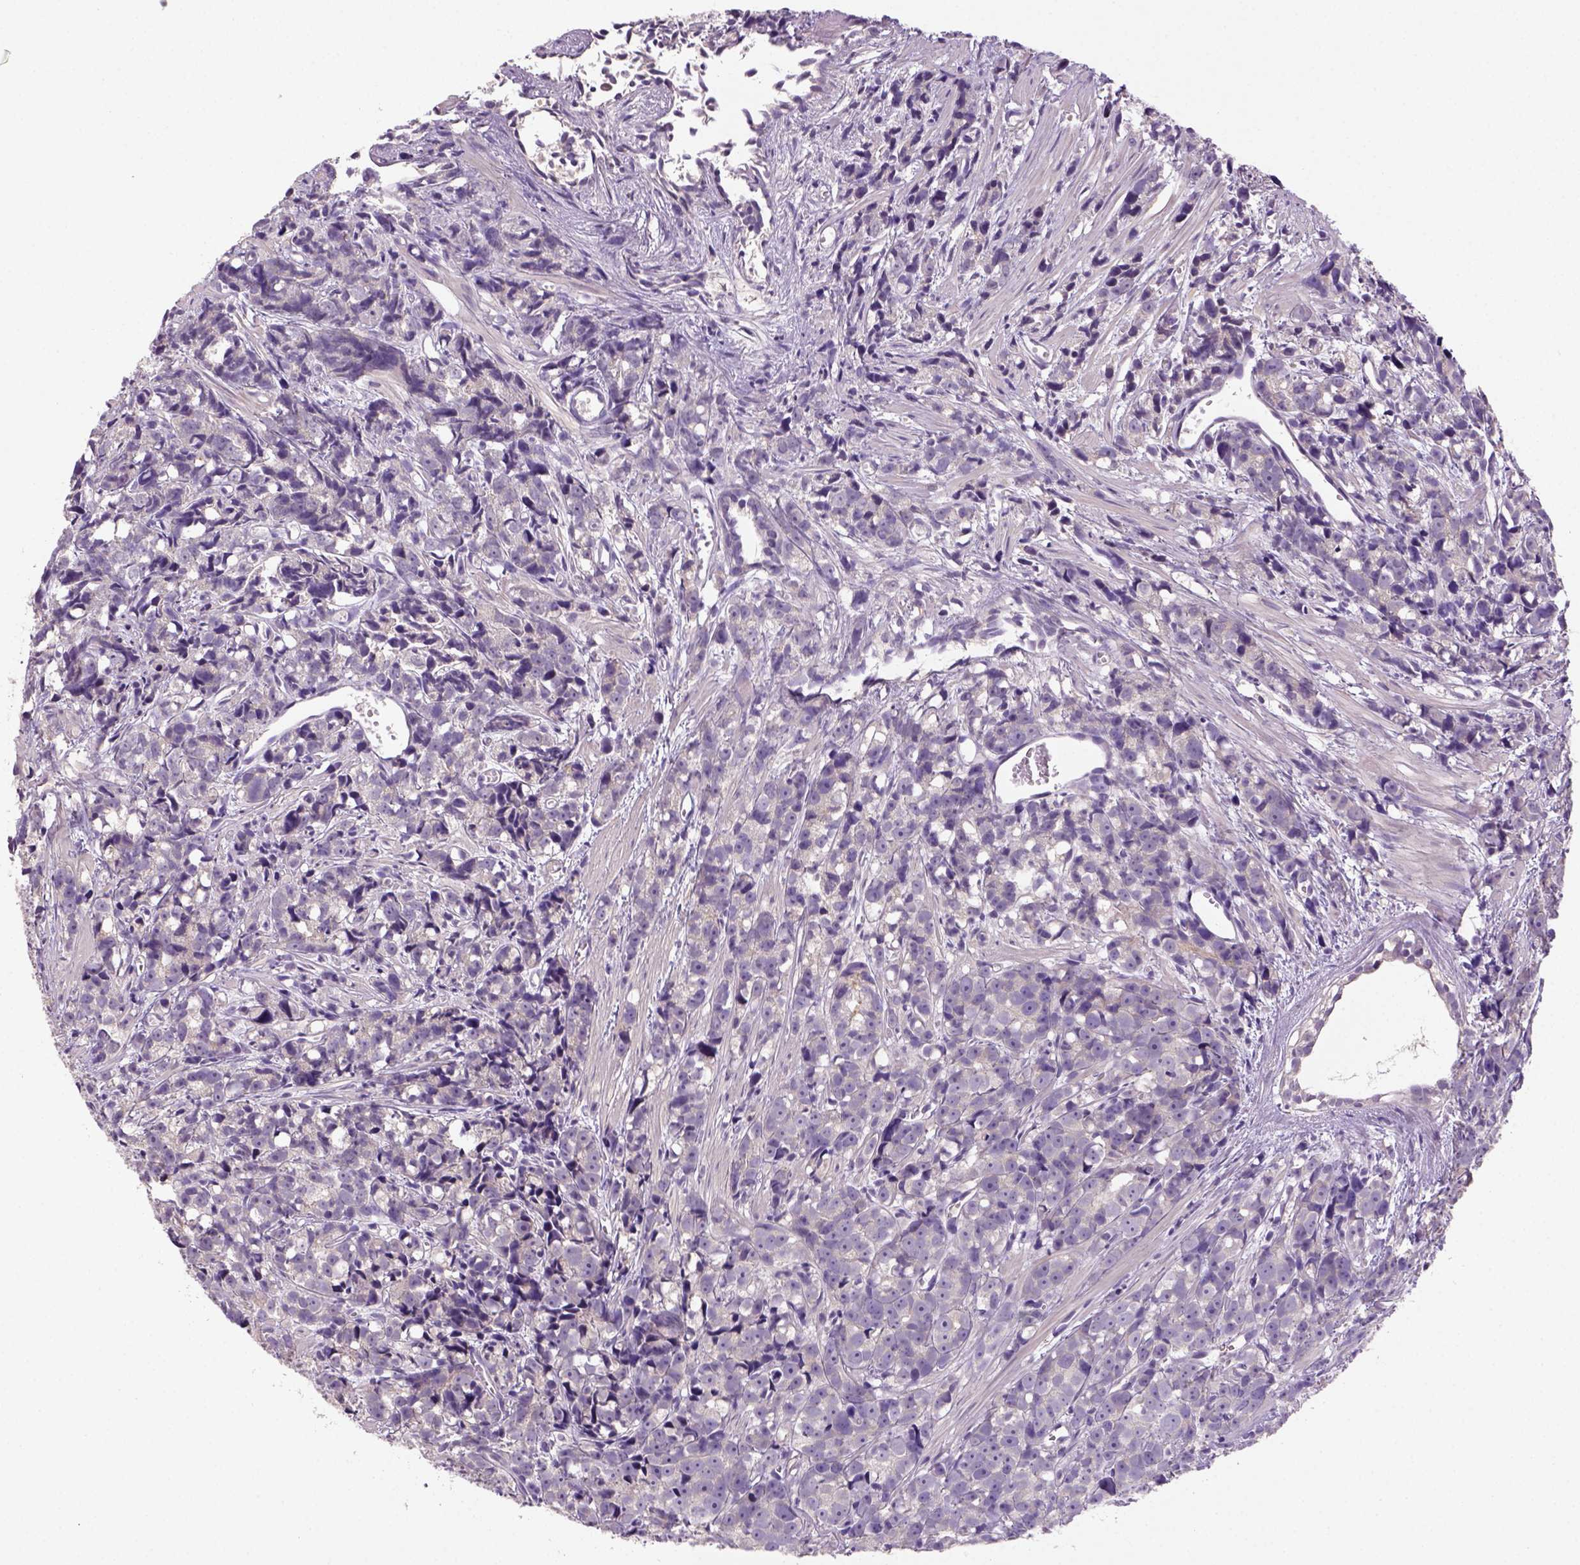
{"staining": {"intensity": "negative", "quantity": "none", "location": "none"}, "tissue": "prostate cancer", "cell_type": "Tumor cells", "image_type": "cancer", "snomed": [{"axis": "morphology", "description": "Adenocarcinoma, High grade"}, {"axis": "topography", "description": "Prostate"}], "caption": "Prostate cancer stained for a protein using IHC exhibits no staining tumor cells.", "gene": "NLGN2", "patient": {"sex": "male", "age": 77}}